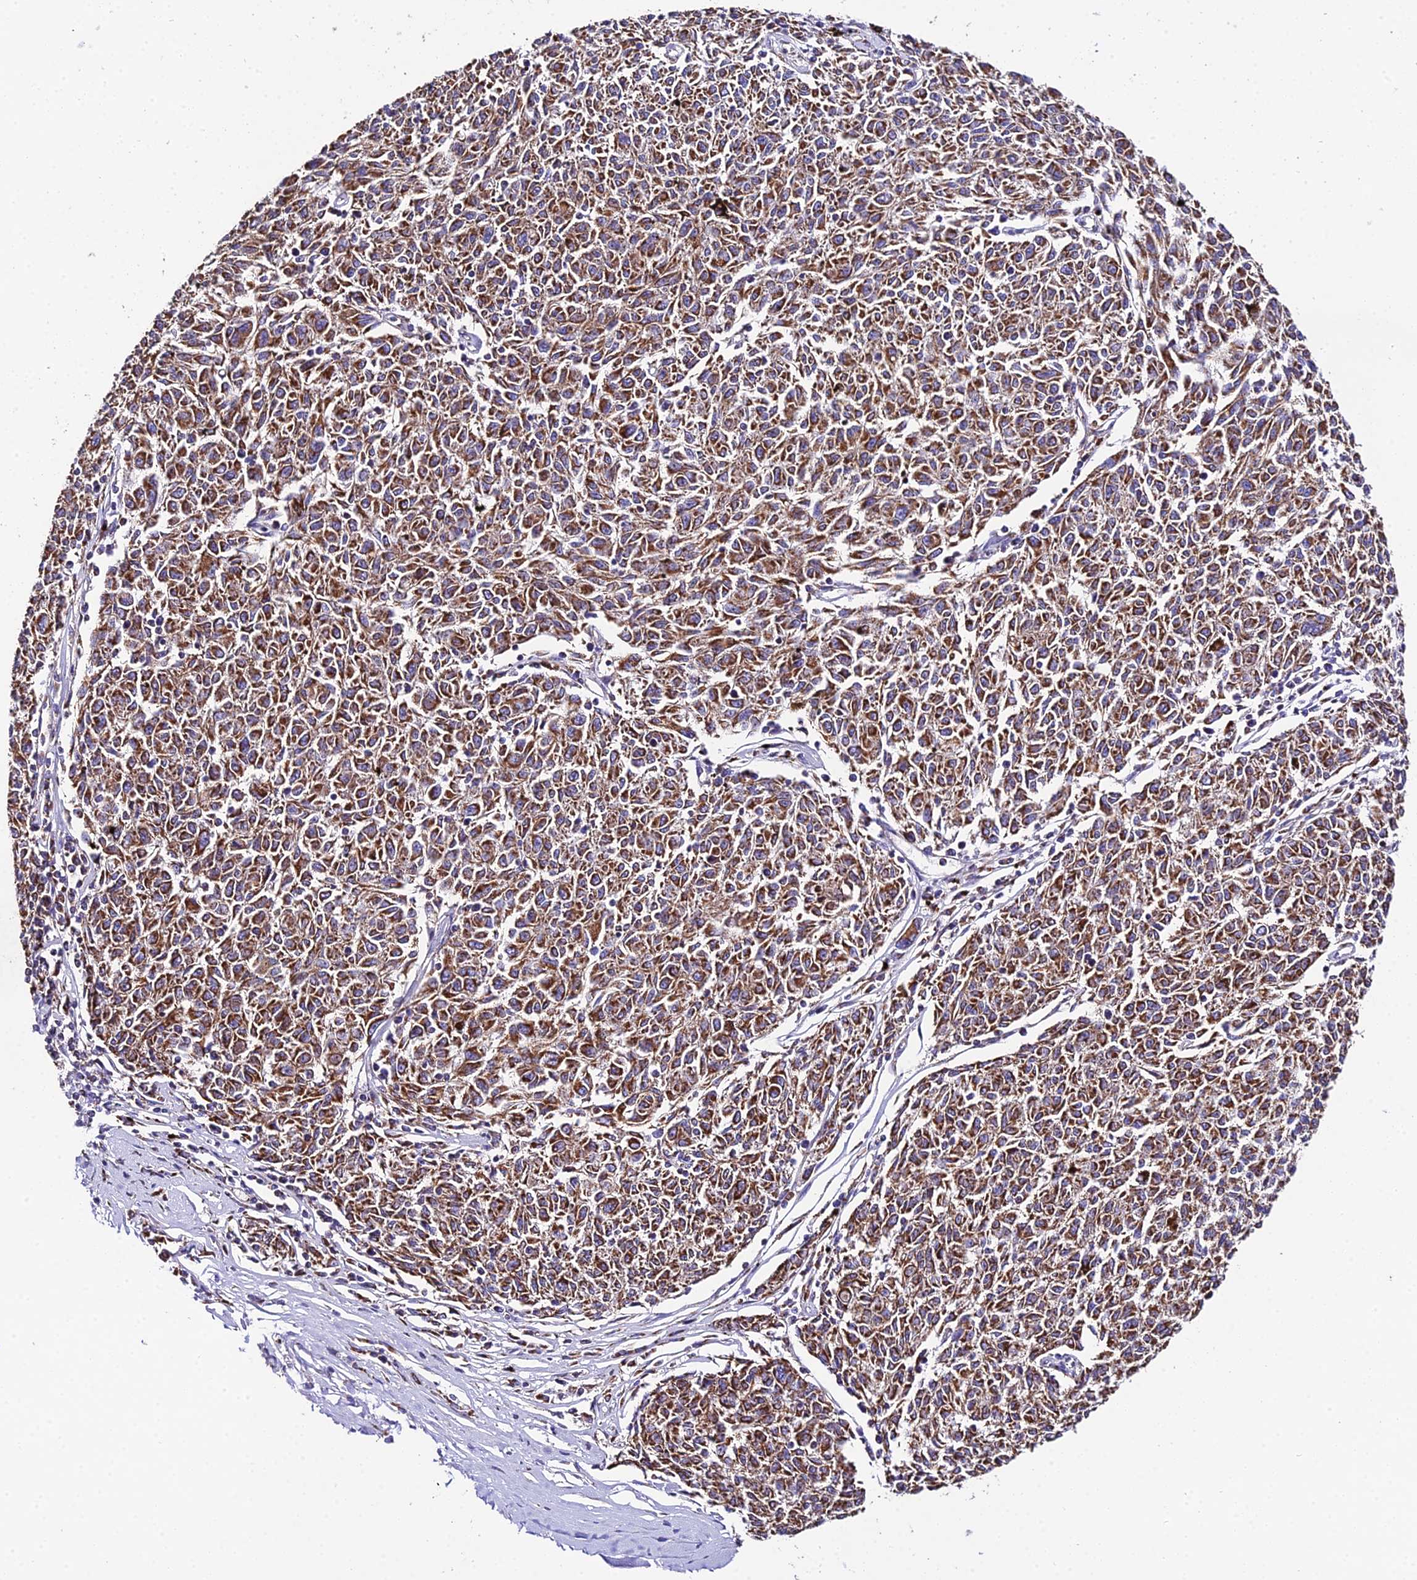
{"staining": {"intensity": "strong", "quantity": ">75%", "location": "cytoplasmic/membranous"}, "tissue": "melanoma", "cell_type": "Tumor cells", "image_type": "cancer", "snomed": [{"axis": "morphology", "description": "Malignant melanoma, NOS"}, {"axis": "topography", "description": "Skin"}], "caption": "Melanoma stained with a brown dye displays strong cytoplasmic/membranous positive expression in approximately >75% of tumor cells.", "gene": "OCIAD1", "patient": {"sex": "female", "age": 72}}